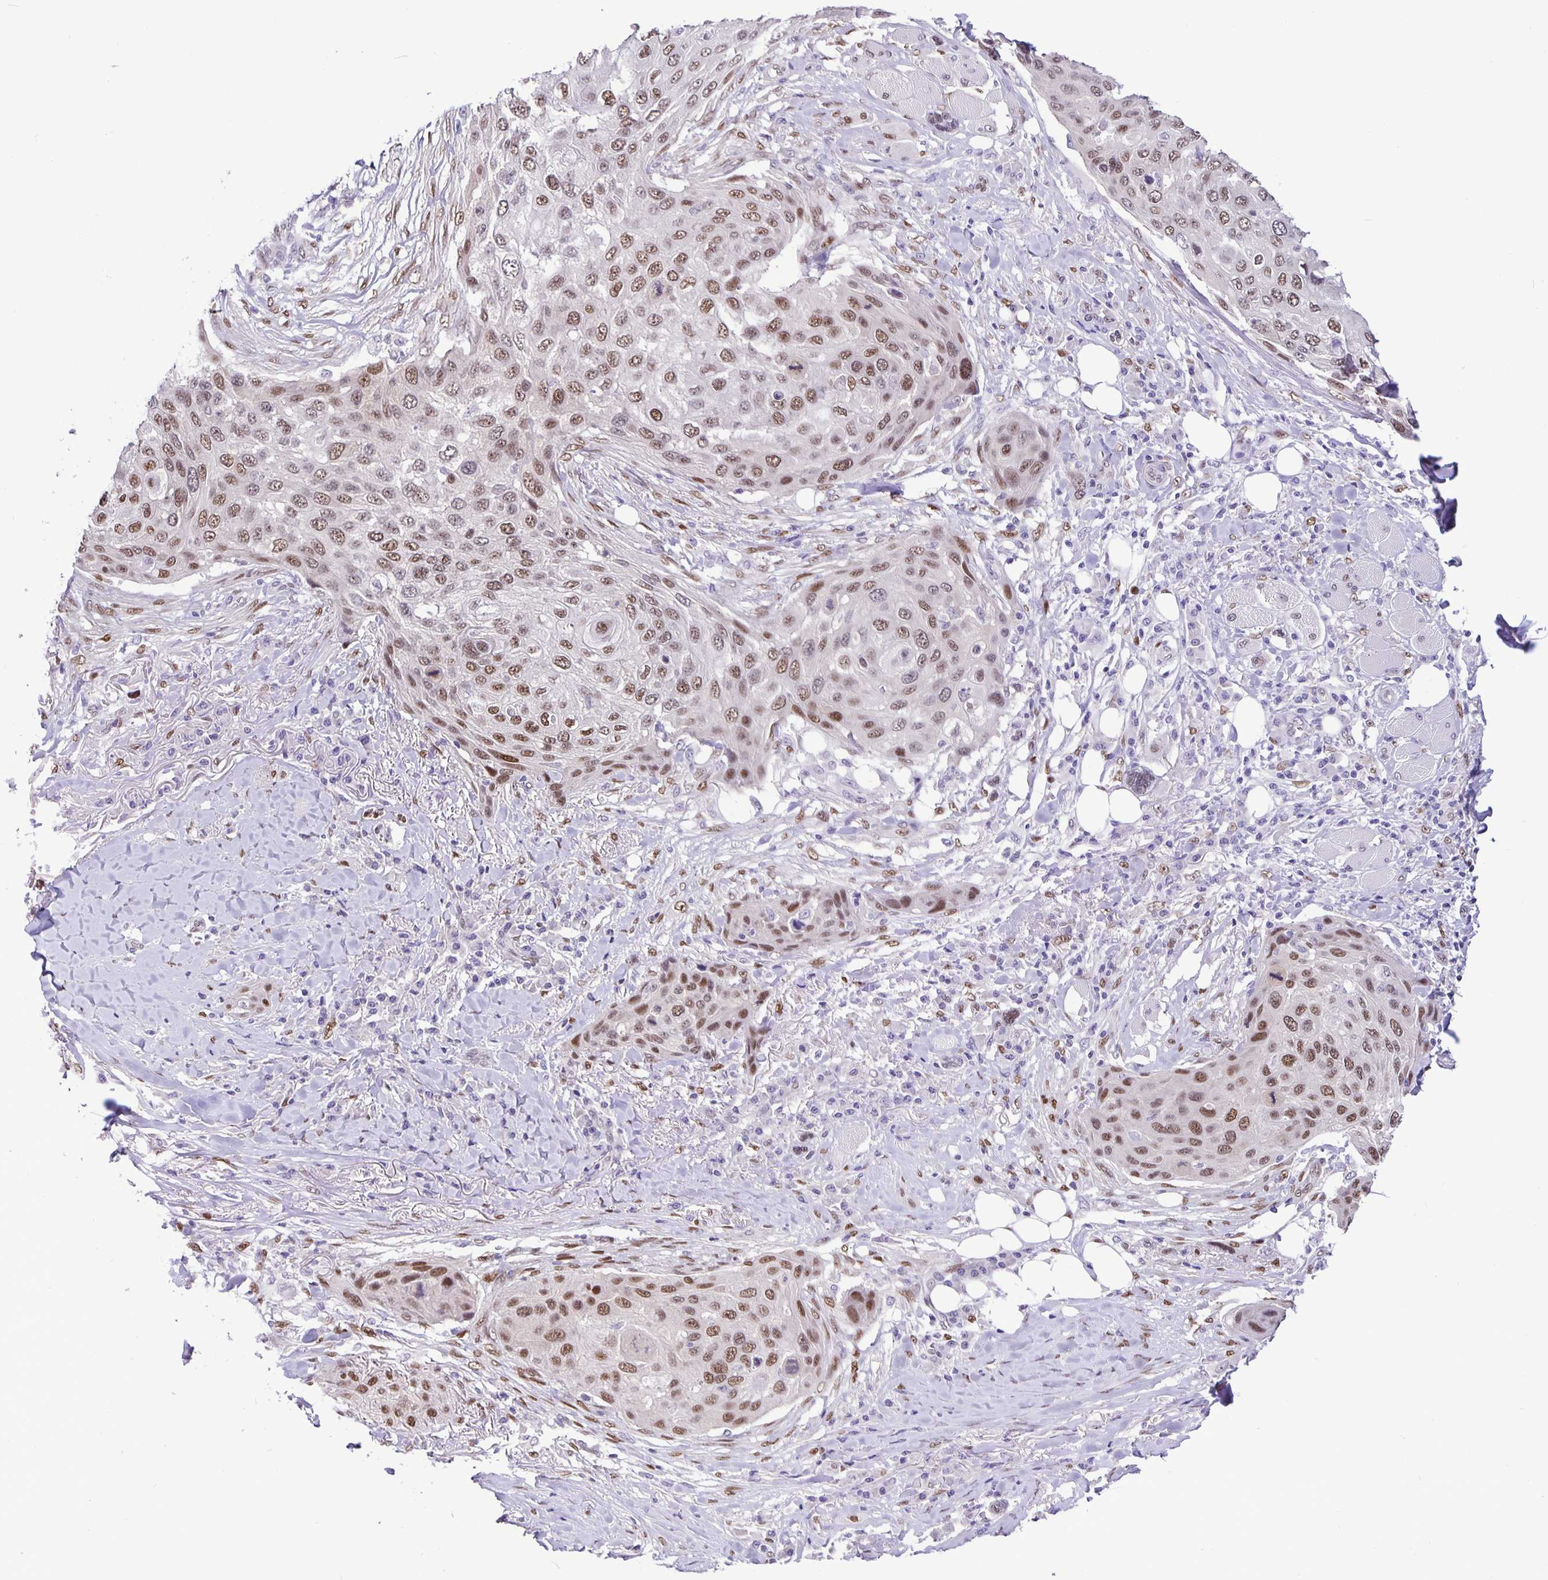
{"staining": {"intensity": "moderate", "quantity": ">75%", "location": "nuclear"}, "tissue": "skin cancer", "cell_type": "Tumor cells", "image_type": "cancer", "snomed": [{"axis": "morphology", "description": "Squamous cell carcinoma, NOS"}, {"axis": "topography", "description": "Skin"}], "caption": "Skin squamous cell carcinoma was stained to show a protein in brown. There is medium levels of moderate nuclear expression in approximately >75% of tumor cells.", "gene": "FOSL2", "patient": {"sex": "female", "age": 87}}